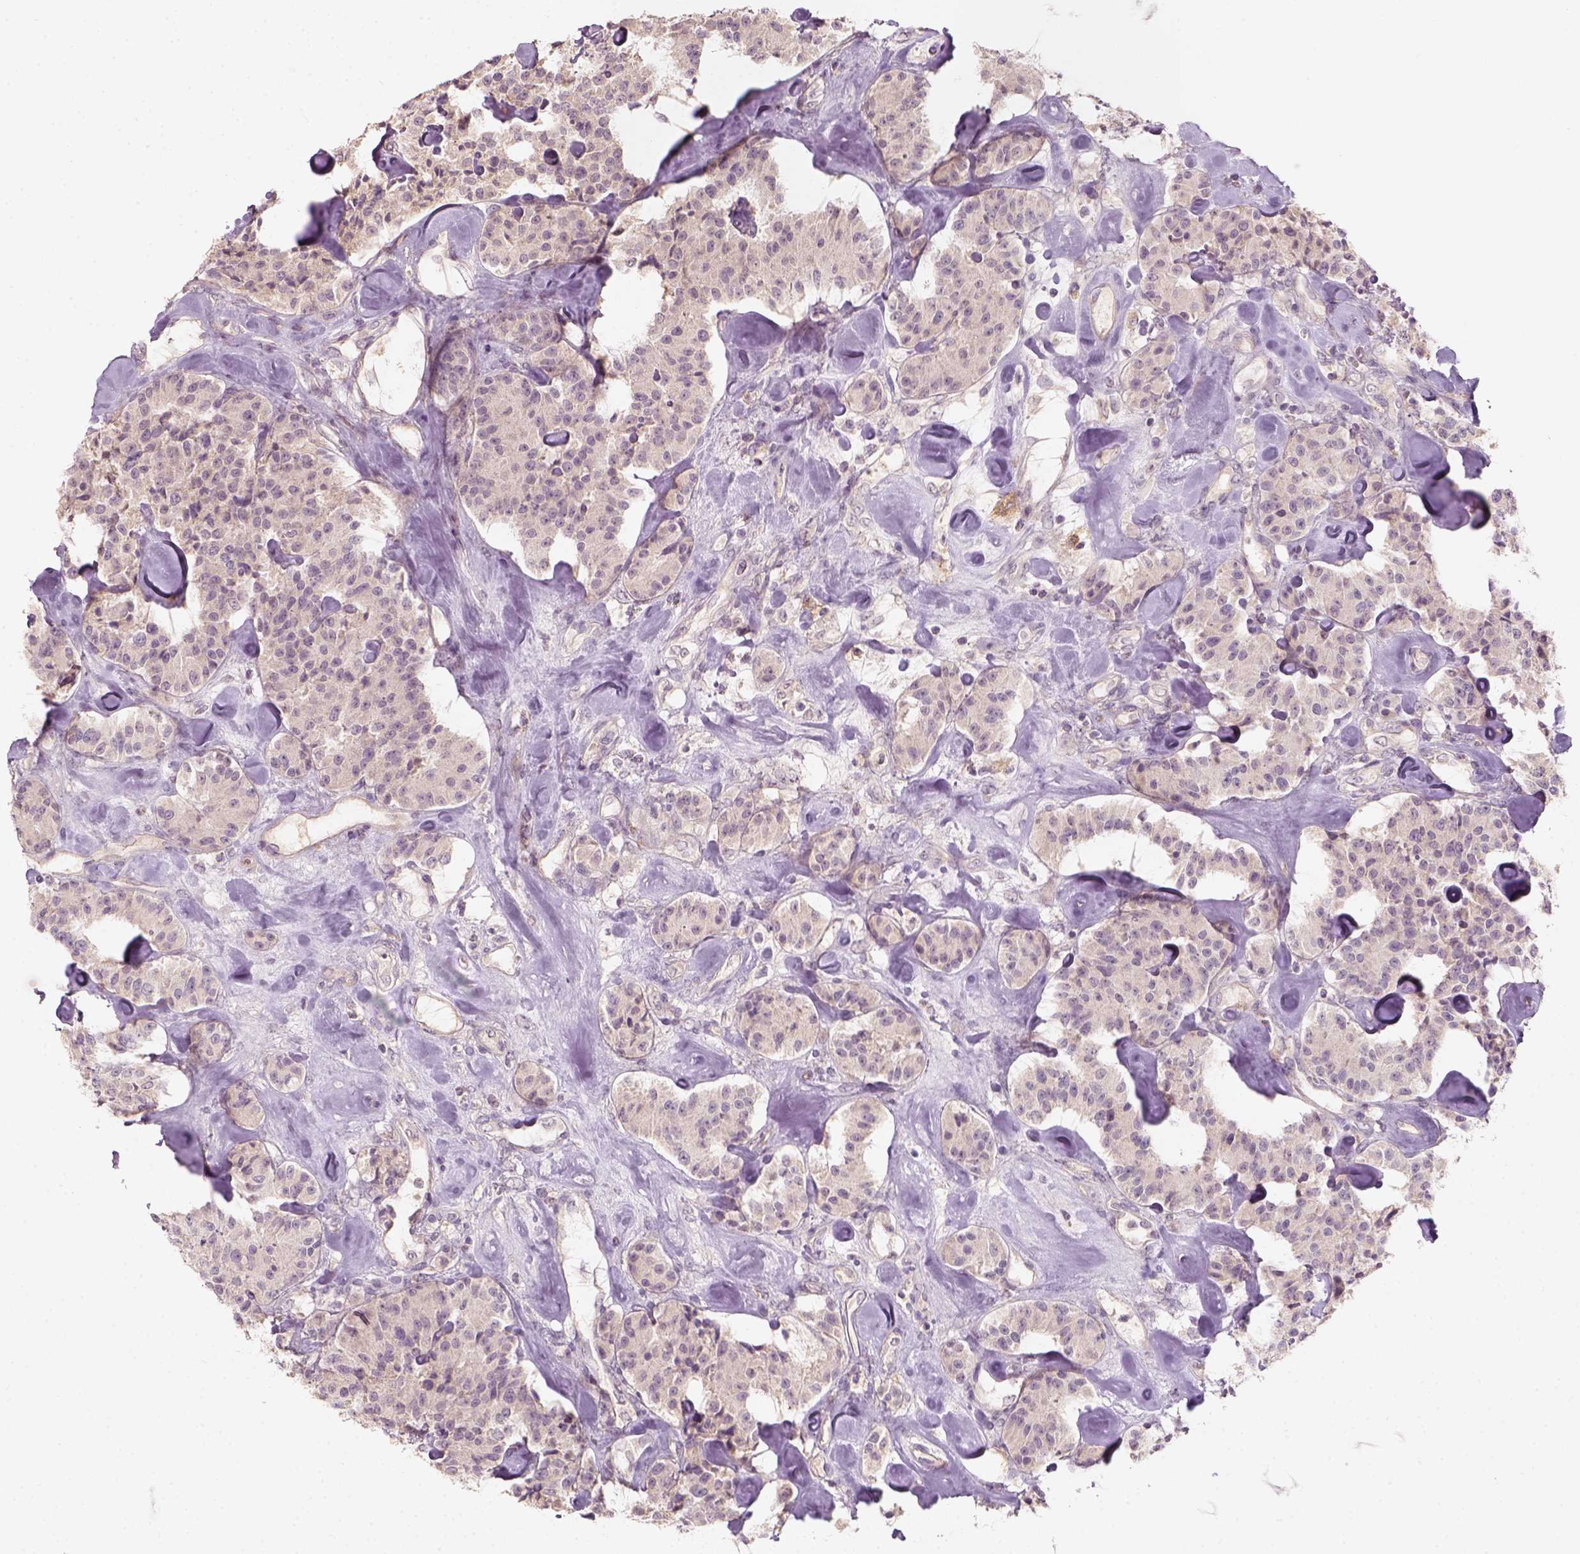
{"staining": {"intensity": "negative", "quantity": "none", "location": "none"}, "tissue": "carcinoid", "cell_type": "Tumor cells", "image_type": "cancer", "snomed": [{"axis": "morphology", "description": "Carcinoid, malignant, NOS"}, {"axis": "topography", "description": "Pancreas"}], "caption": "This is a image of immunohistochemistry (IHC) staining of carcinoid, which shows no positivity in tumor cells.", "gene": "AQP9", "patient": {"sex": "male", "age": 41}}